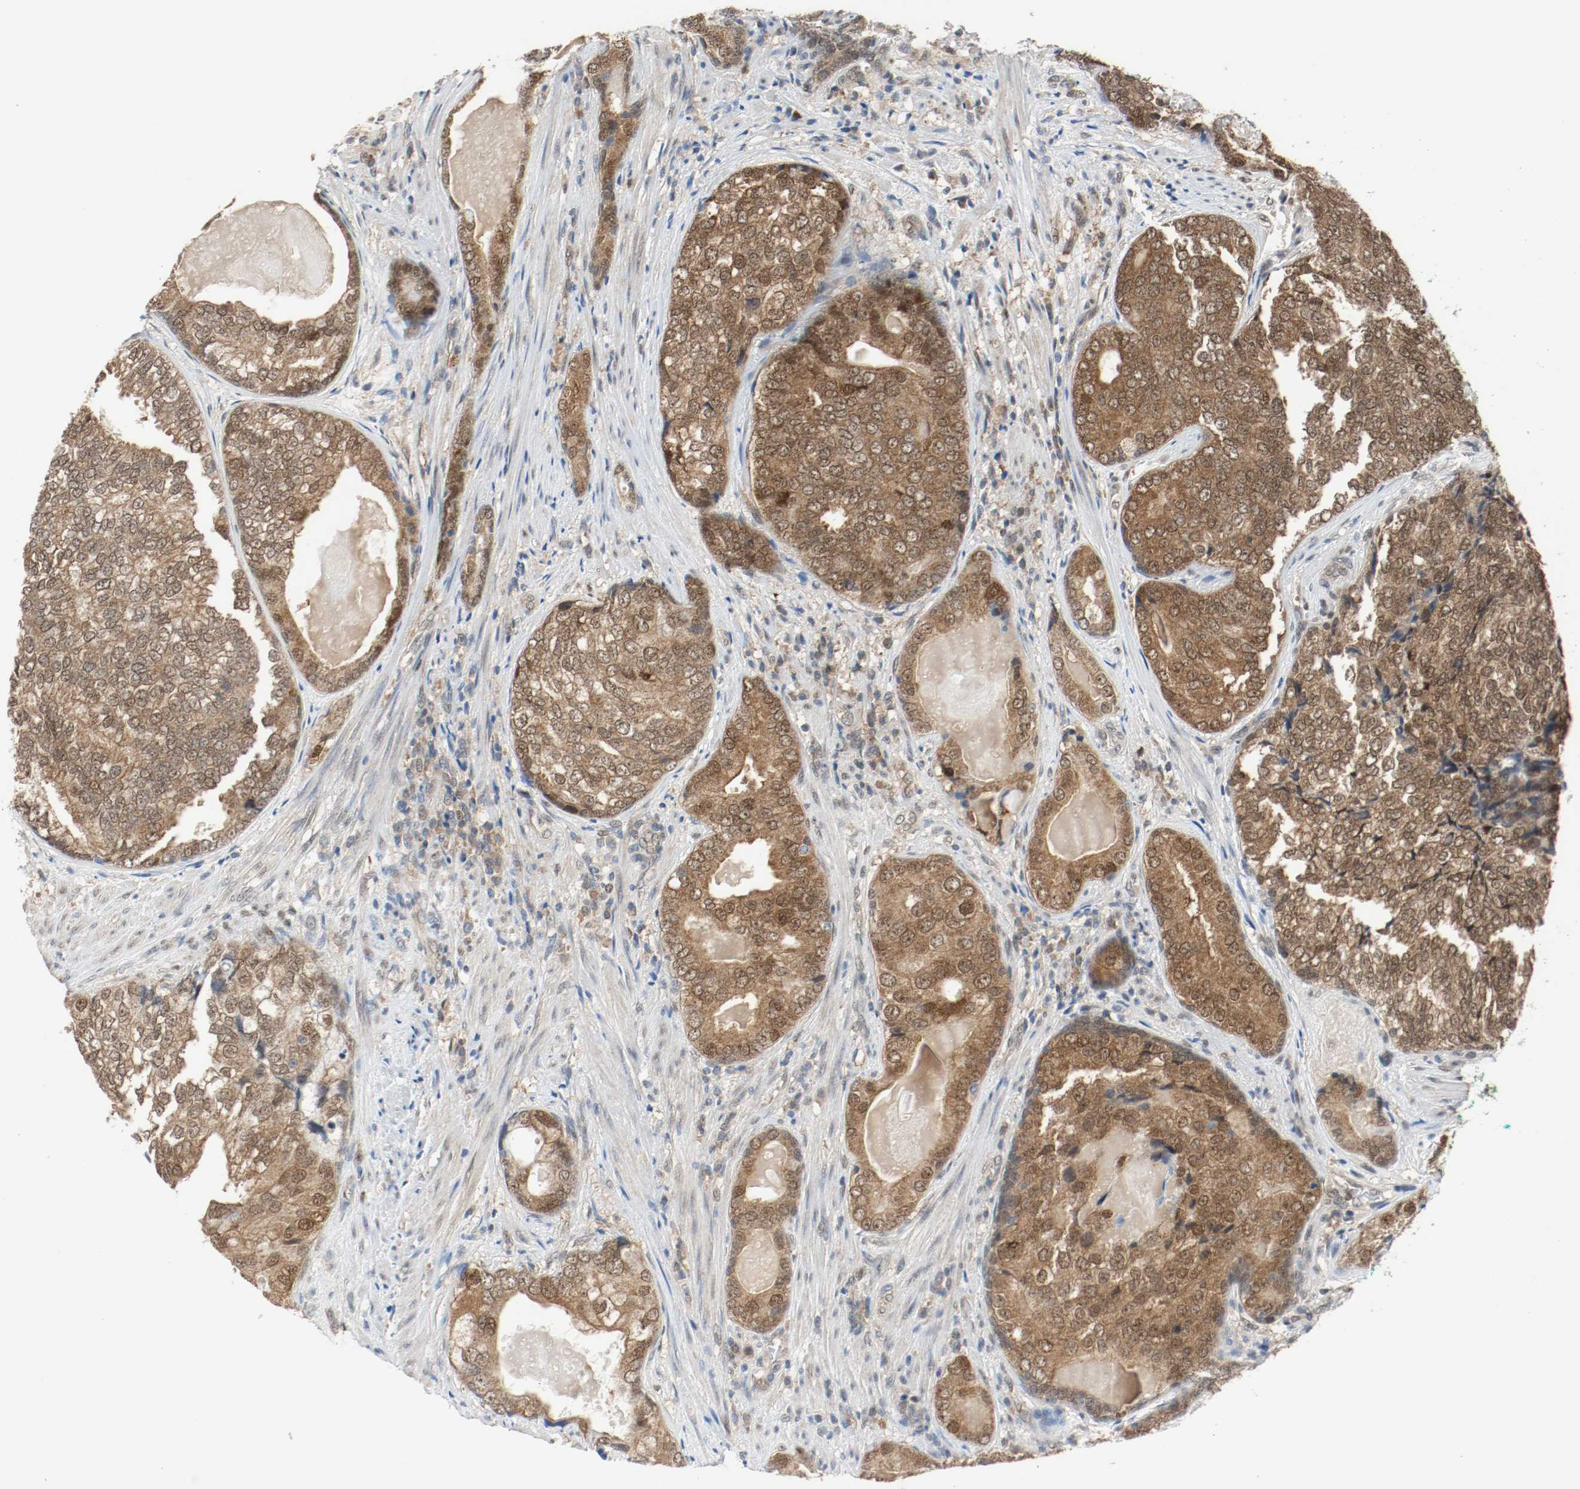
{"staining": {"intensity": "moderate", "quantity": ">75%", "location": "cytoplasmic/membranous,nuclear"}, "tissue": "prostate cancer", "cell_type": "Tumor cells", "image_type": "cancer", "snomed": [{"axis": "morphology", "description": "Adenocarcinoma, High grade"}, {"axis": "topography", "description": "Prostate"}], "caption": "The photomicrograph displays a brown stain indicating the presence of a protein in the cytoplasmic/membranous and nuclear of tumor cells in prostate adenocarcinoma (high-grade).", "gene": "PPME1", "patient": {"sex": "male", "age": 66}}